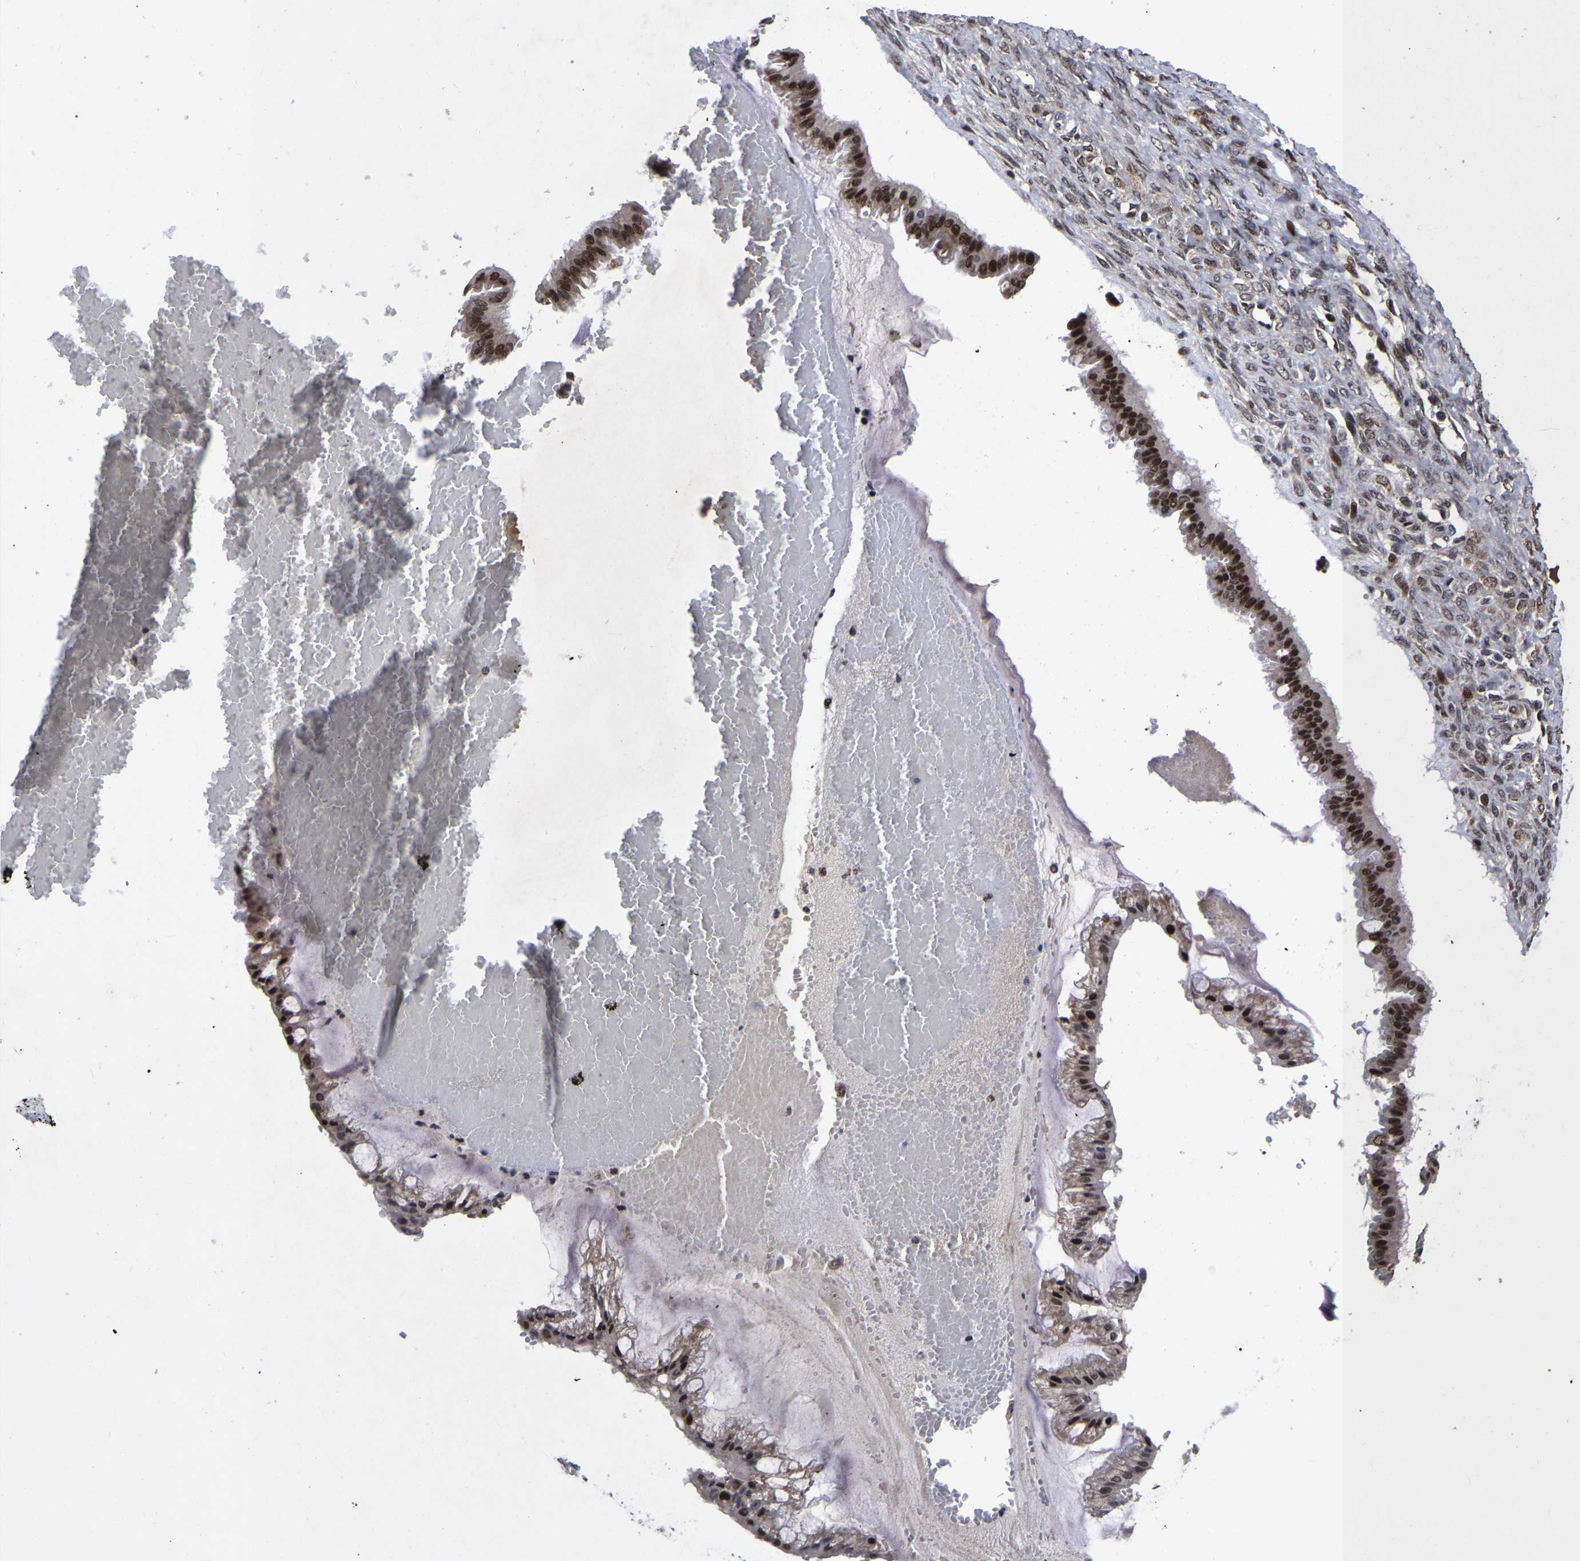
{"staining": {"intensity": "strong", "quantity": ">75%", "location": "cytoplasmic/membranous,nuclear"}, "tissue": "ovarian cancer", "cell_type": "Tumor cells", "image_type": "cancer", "snomed": [{"axis": "morphology", "description": "Cystadenocarcinoma, mucinous, NOS"}, {"axis": "topography", "description": "Ovary"}], "caption": "Protein positivity by immunohistochemistry reveals strong cytoplasmic/membranous and nuclear staining in about >75% of tumor cells in ovarian cancer. The staining was performed using DAB to visualize the protein expression in brown, while the nuclei were stained in blue with hematoxylin (Magnification: 20x).", "gene": "JUNB", "patient": {"sex": "female", "age": 73}}